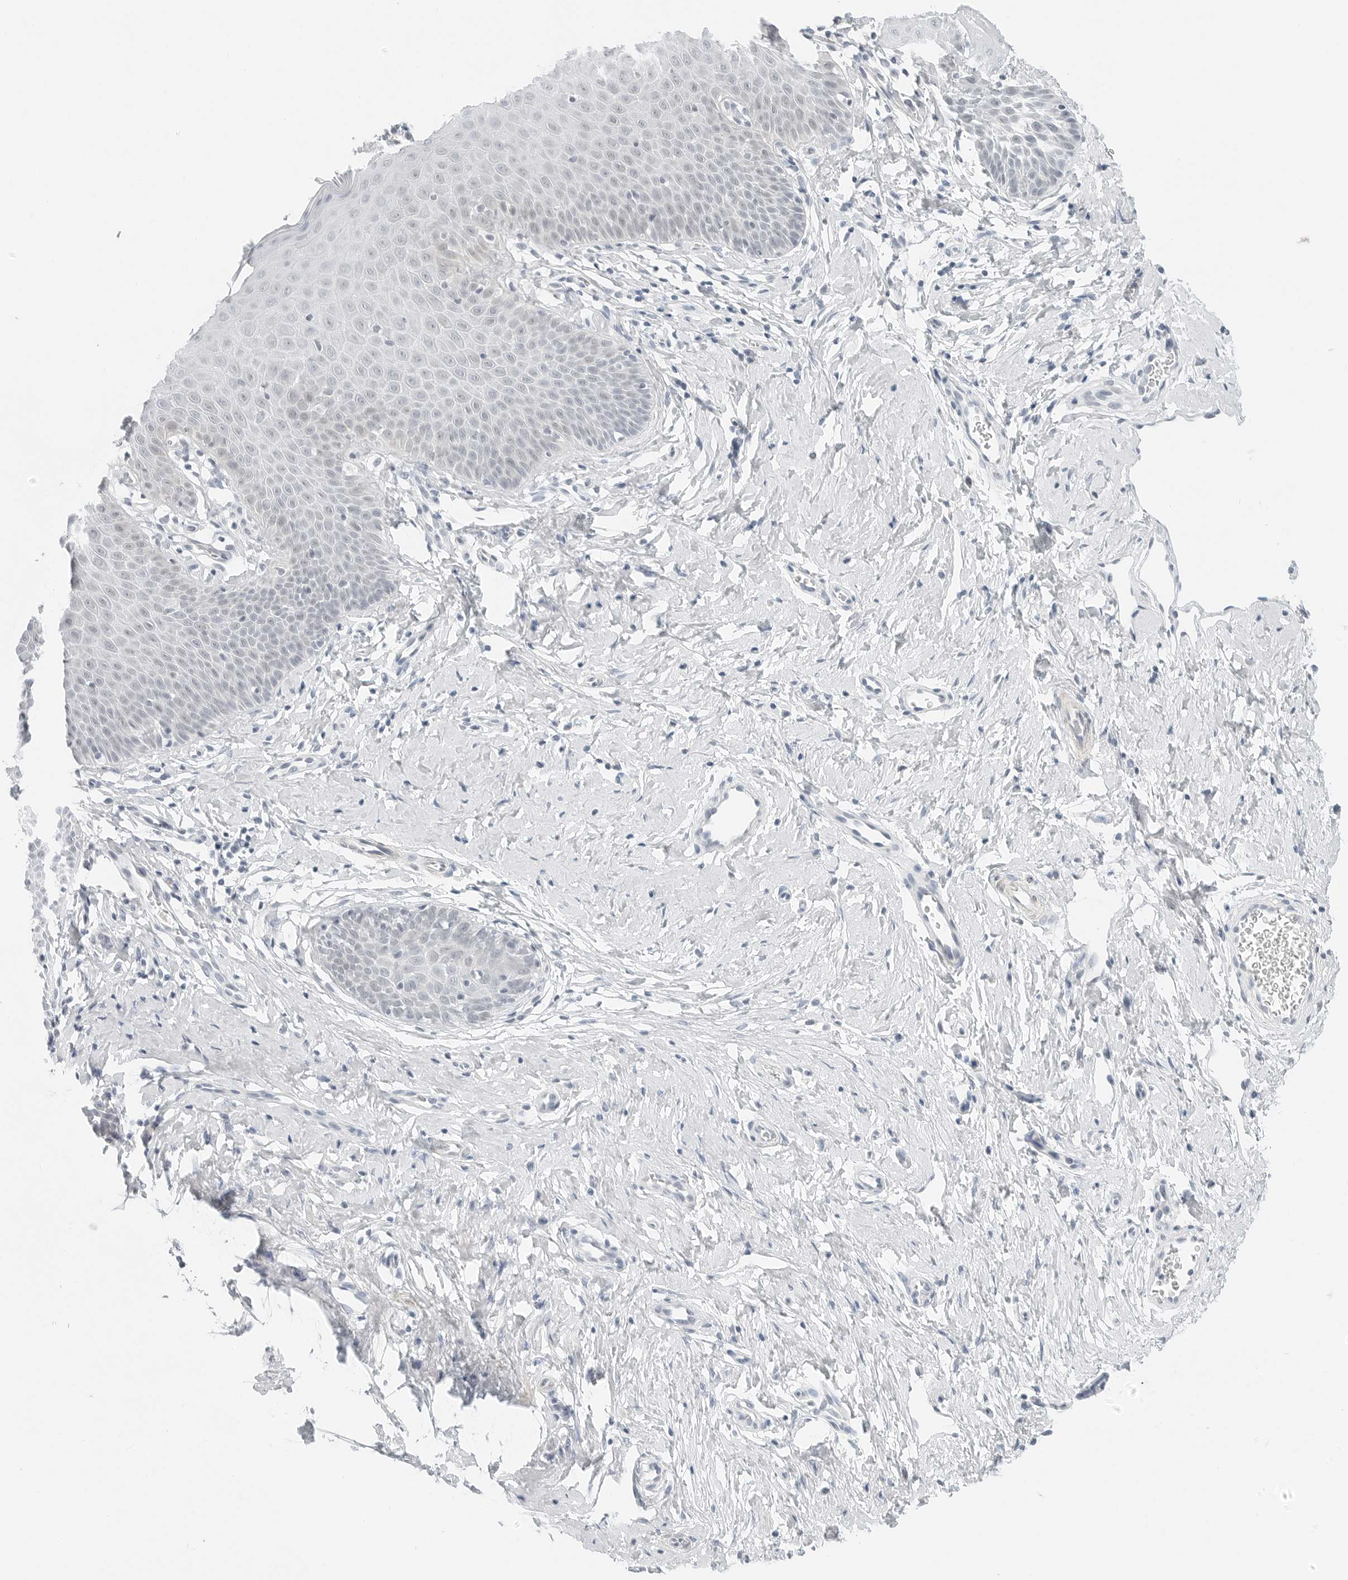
{"staining": {"intensity": "negative", "quantity": "none", "location": "none"}, "tissue": "cervix", "cell_type": "Glandular cells", "image_type": "normal", "snomed": [{"axis": "morphology", "description": "Normal tissue, NOS"}, {"axis": "topography", "description": "Cervix"}], "caption": "Image shows no protein expression in glandular cells of normal cervix. (DAB (3,3'-diaminobenzidine) IHC, high magnification).", "gene": "CCSAP", "patient": {"sex": "female", "age": 36}}